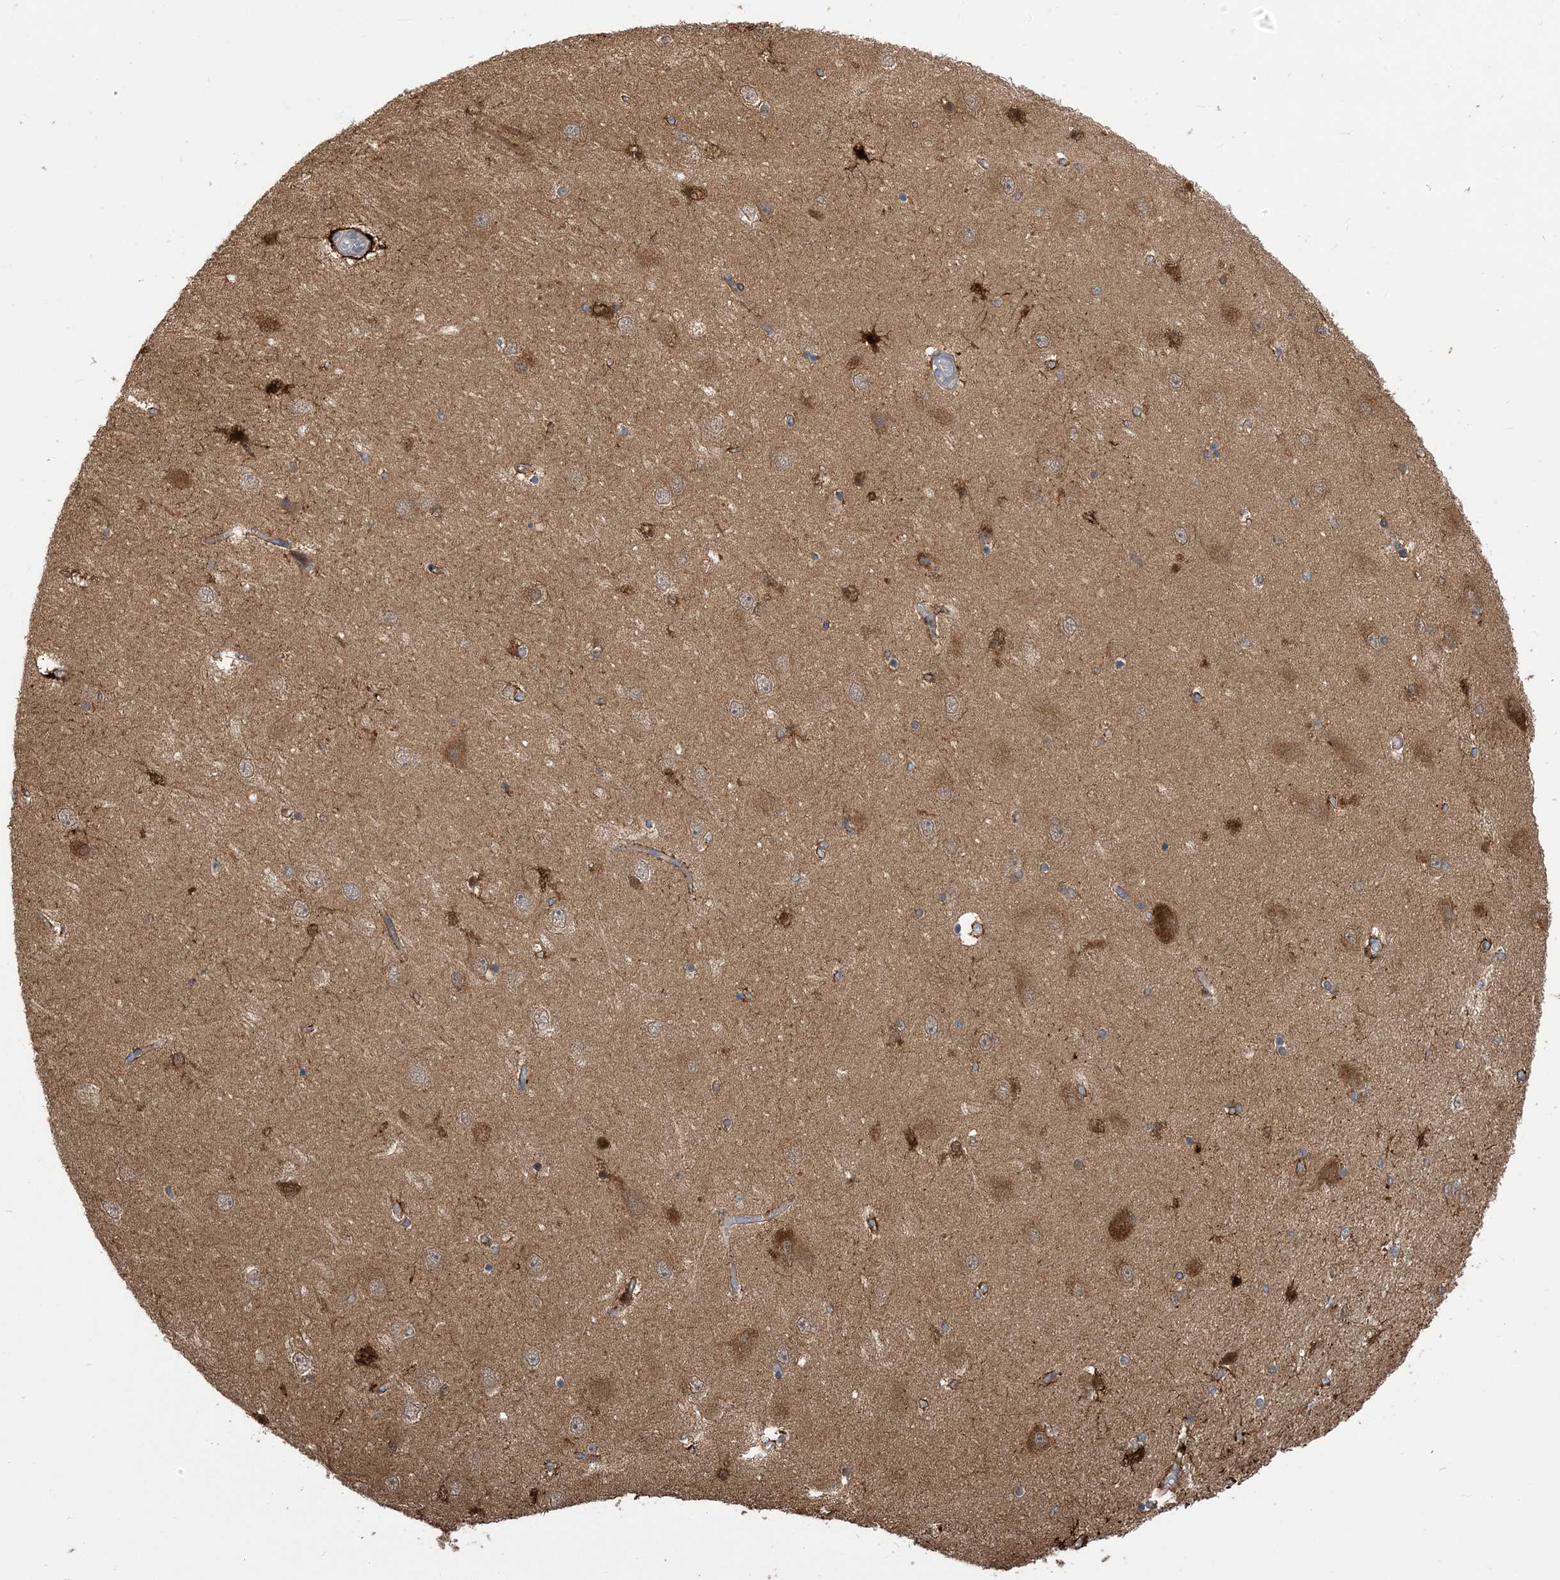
{"staining": {"intensity": "moderate", "quantity": "<25%", "location": "cytoplasmic/membranous"}, "tissue": "hippocampus", "cell_type": "Glial cells", "image_type": "normal", "snomed": [{"axis": "morphology", "description": "Normal tissue, NOS"}, {"axis": "topography", "description": "Hippocampus"}], "caption": "Hippocampus stained with immunohistochemistry (IHC) shows moderate cytoplasmic/membranous expression in approximately <25% of glial cells.", "gene": "ZC3H12A", "patient": {"sex": "female", "age": 54}}